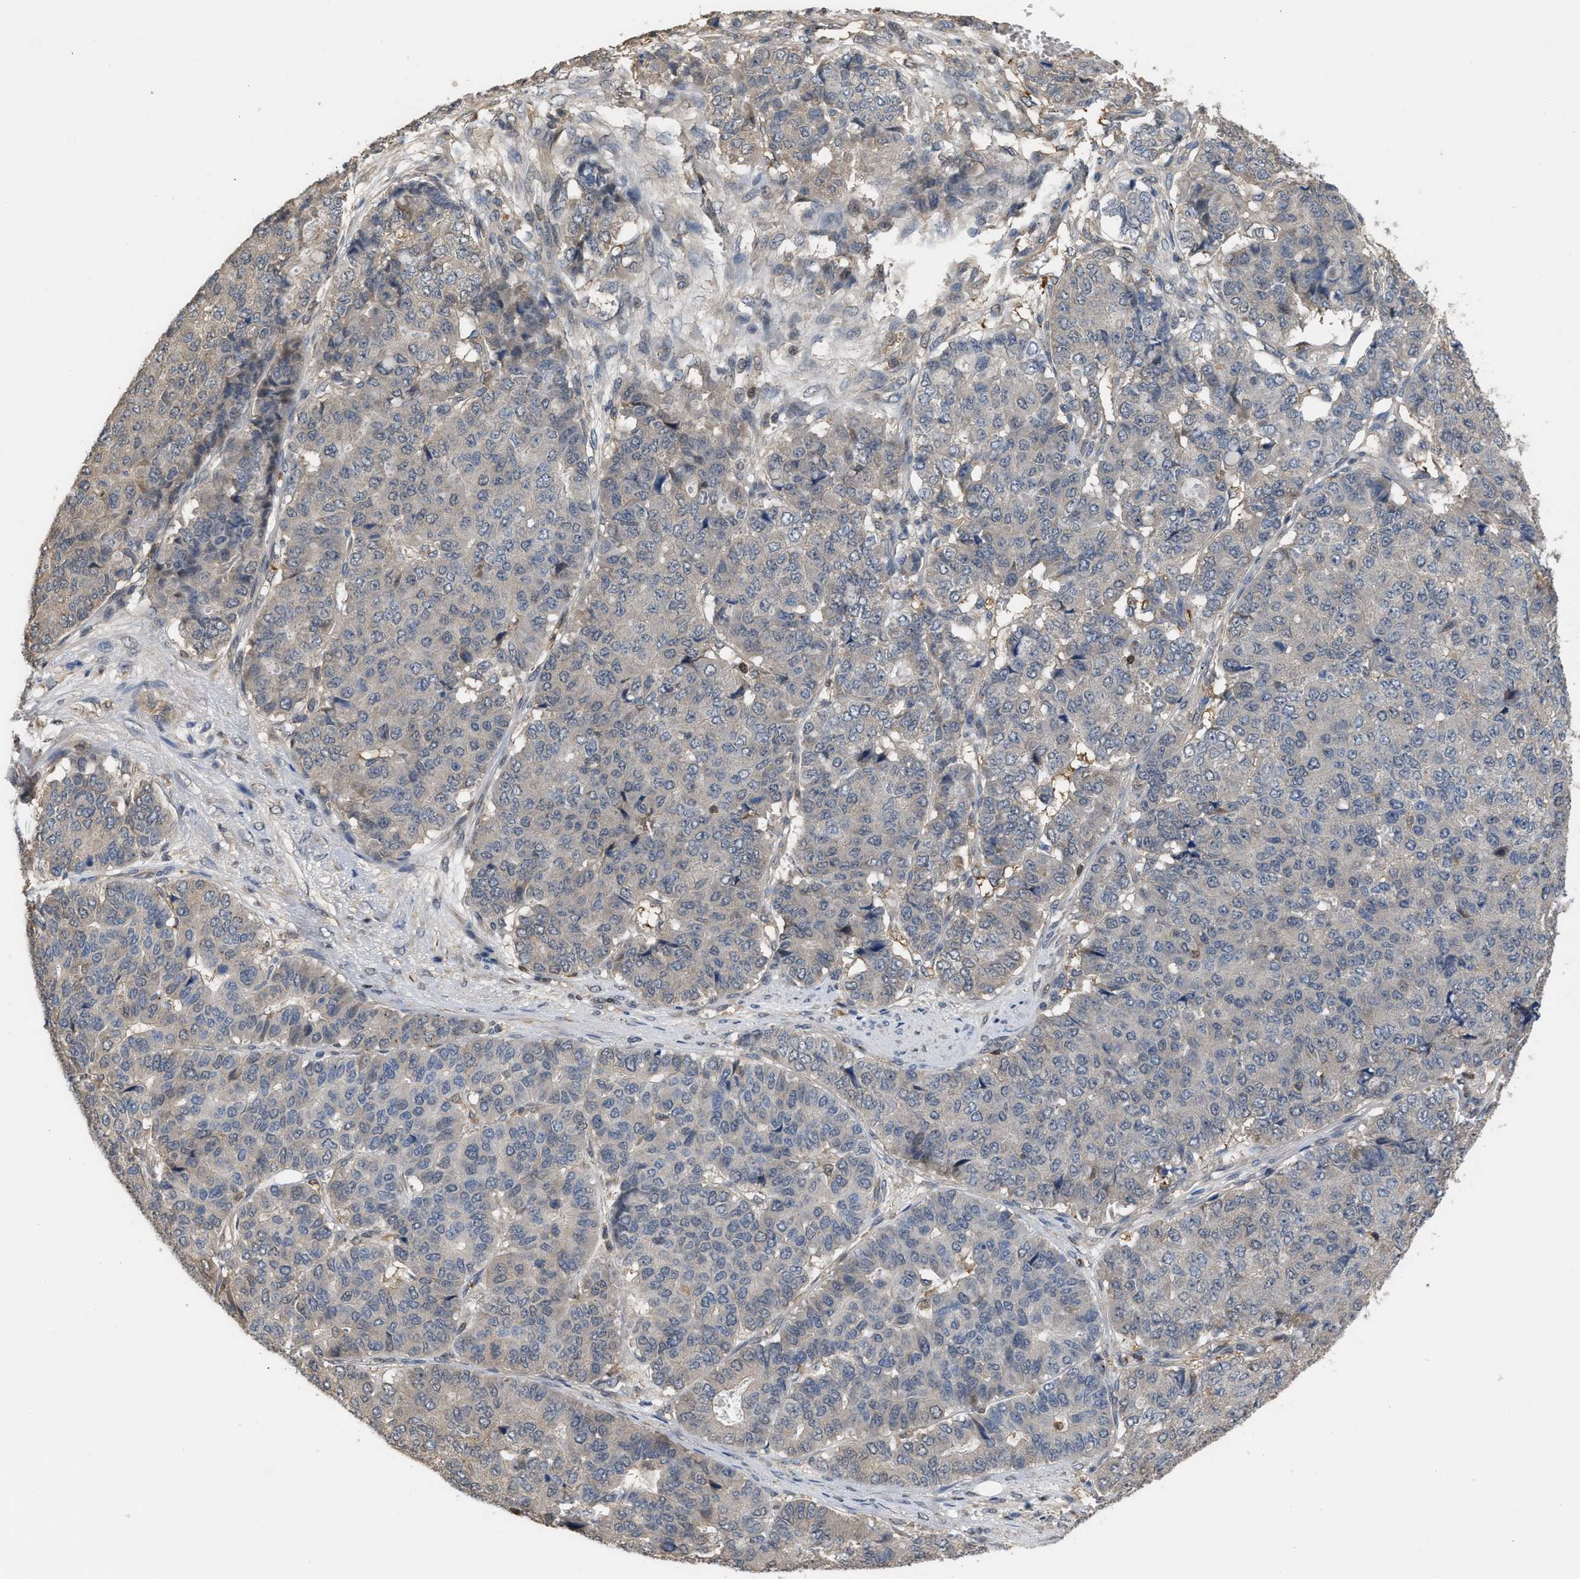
{"staining": {"intensity": "negative", "quantity": "none", "location": "none"}, "tissue": "pancreatic cancer", "cell_type": "Tumor cells", "image_type": "cancer", "snomed": [{"axis": "morphology", "description": "Adenocarcinoma, NOS"}, {"axis": "topography", "description": "Pancreas"}], "caption": "Image shows no protein staining in tumor cells of pancreatic adenocarcinoma tissue.", "gene": "MTPN", "patient": {"sex": "male", "age": 50}}